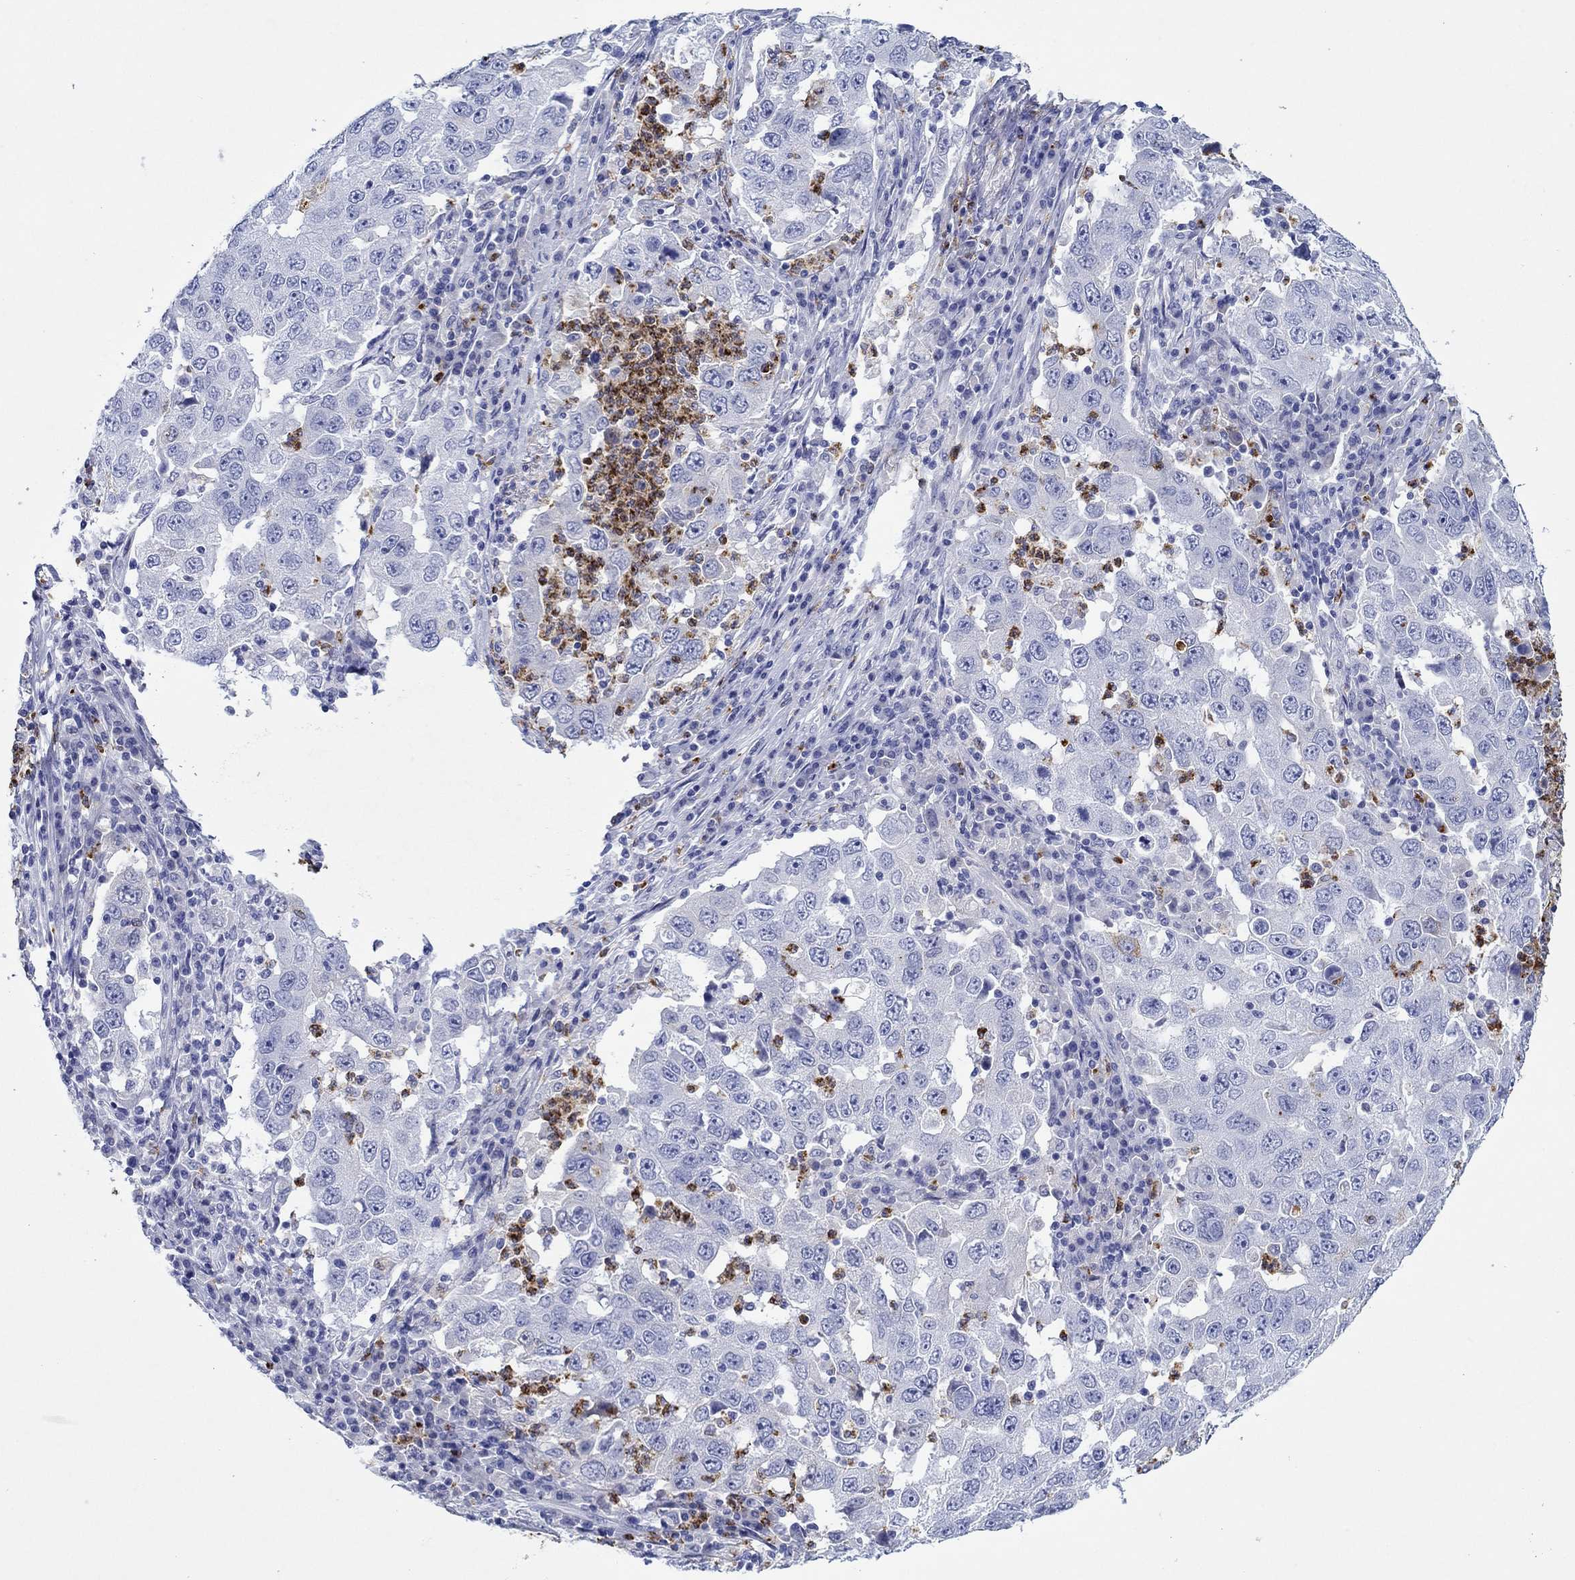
{"staining": {"intensity": "negative", "quantity": "none", "location": "none"}, "tissue": "lung cancer", "cell_type": "Tumor cells", "image_type": "cancer", "snomed": [{"axis": "morphology", "description": "Adenocarcinoma, NOS"}, {"axis": "topography", "description": "Lung"}], "caption": "Immunohistochemistry (IHC) image of human lung cancer stained for a protein (brown), which displays no expression in tumor cells.", "gene": "EPX", "patient": {"sex": "male", "age": 73}}